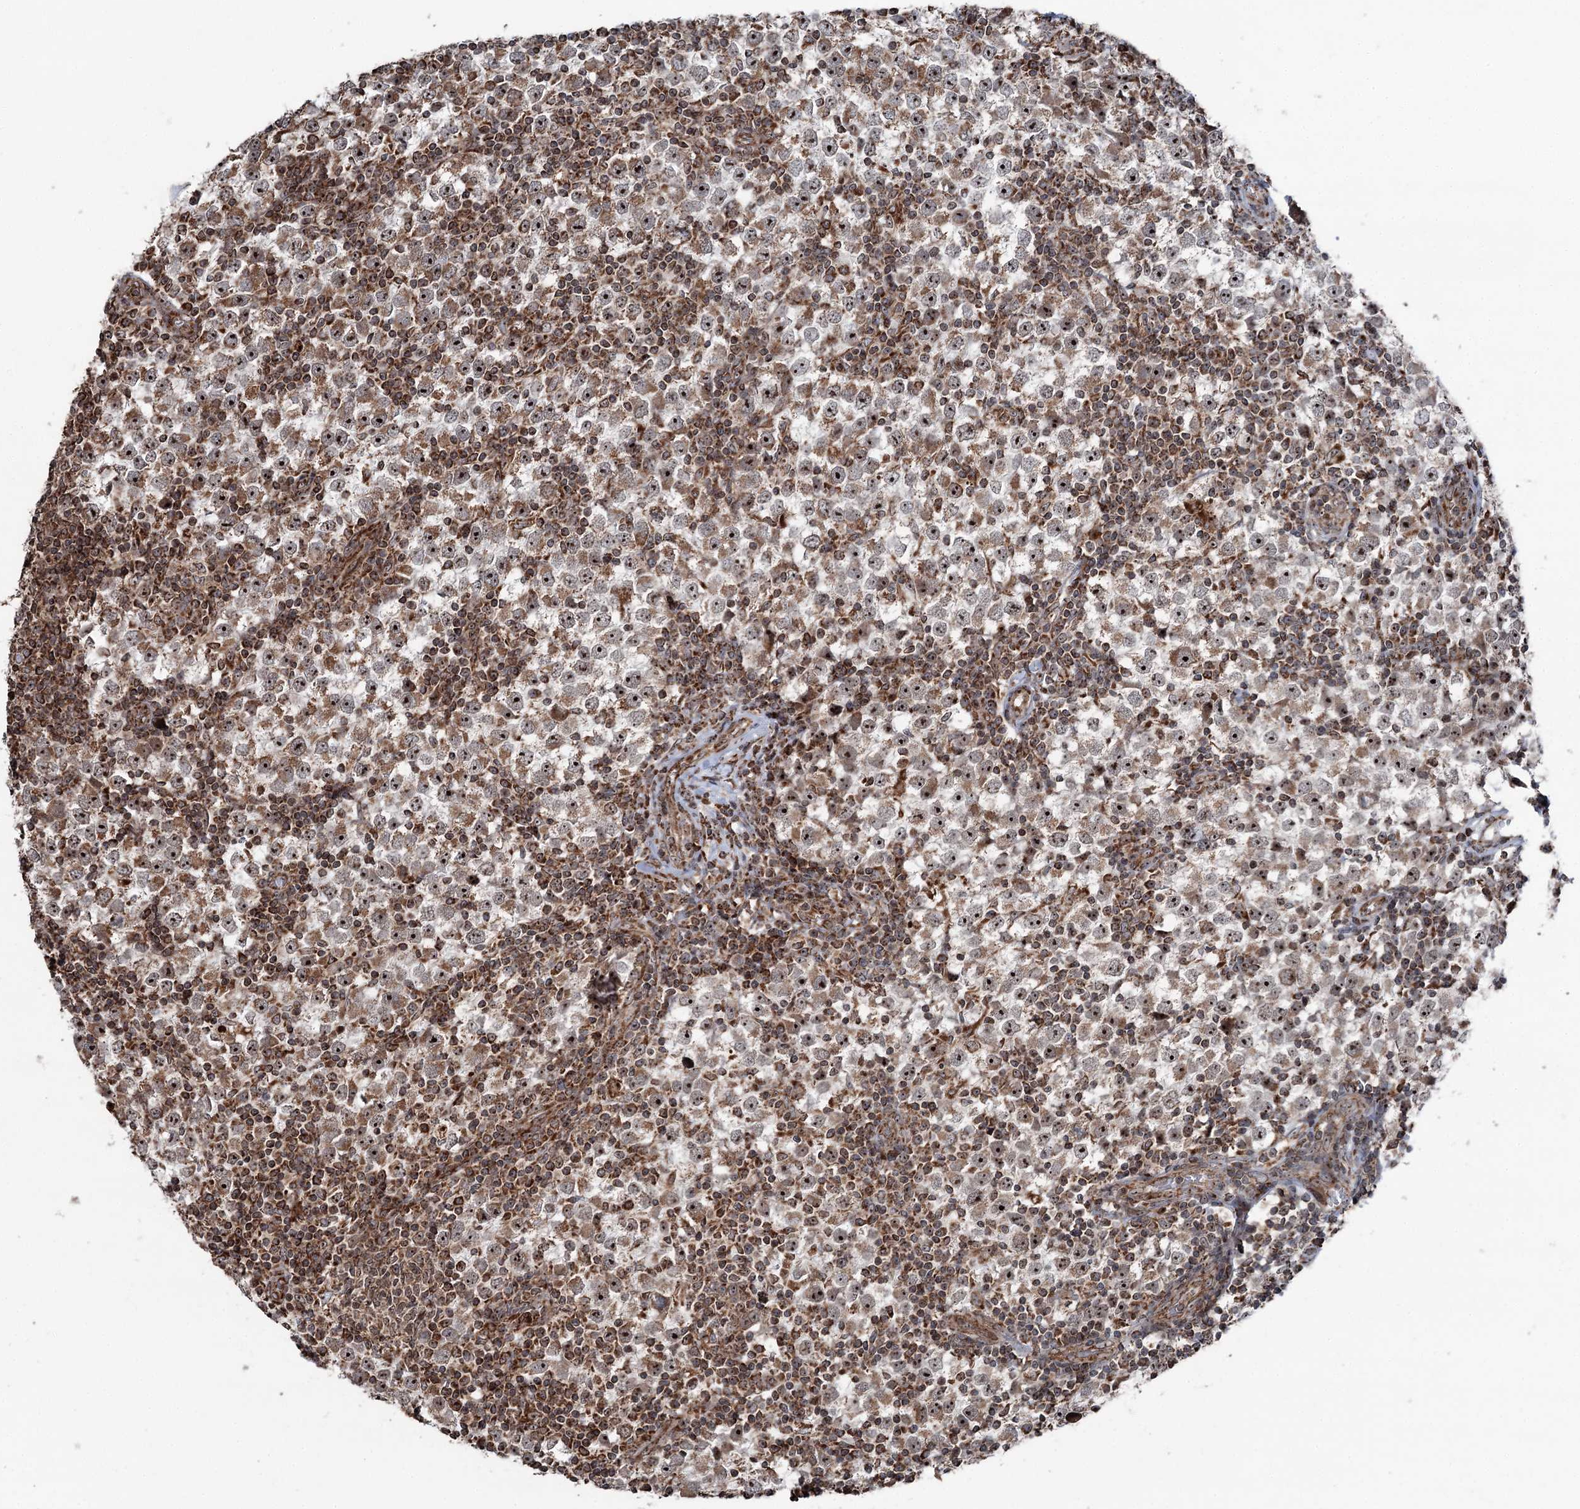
{"staining": {"intensity": "strong", "quantity": ">75%", "location": "cytoplasmic/membranous,nuclear"}, "tissue": "testis cancer", "cell_type": "Tumor cells", "image_type": "cancer", "snomed": [{"axis": "morphology", "description": "Seminoma, NOS"}, {"axis": "topography", "description": "Testis"}], "caption": "A brown stain highlights strong cytoplasmic/membranous and nuclear staining of a protein in human testis cancer (seminoma) tumor cells.", "gene": "STEEP1", "patient": {"sex": "male", "age": 65}}